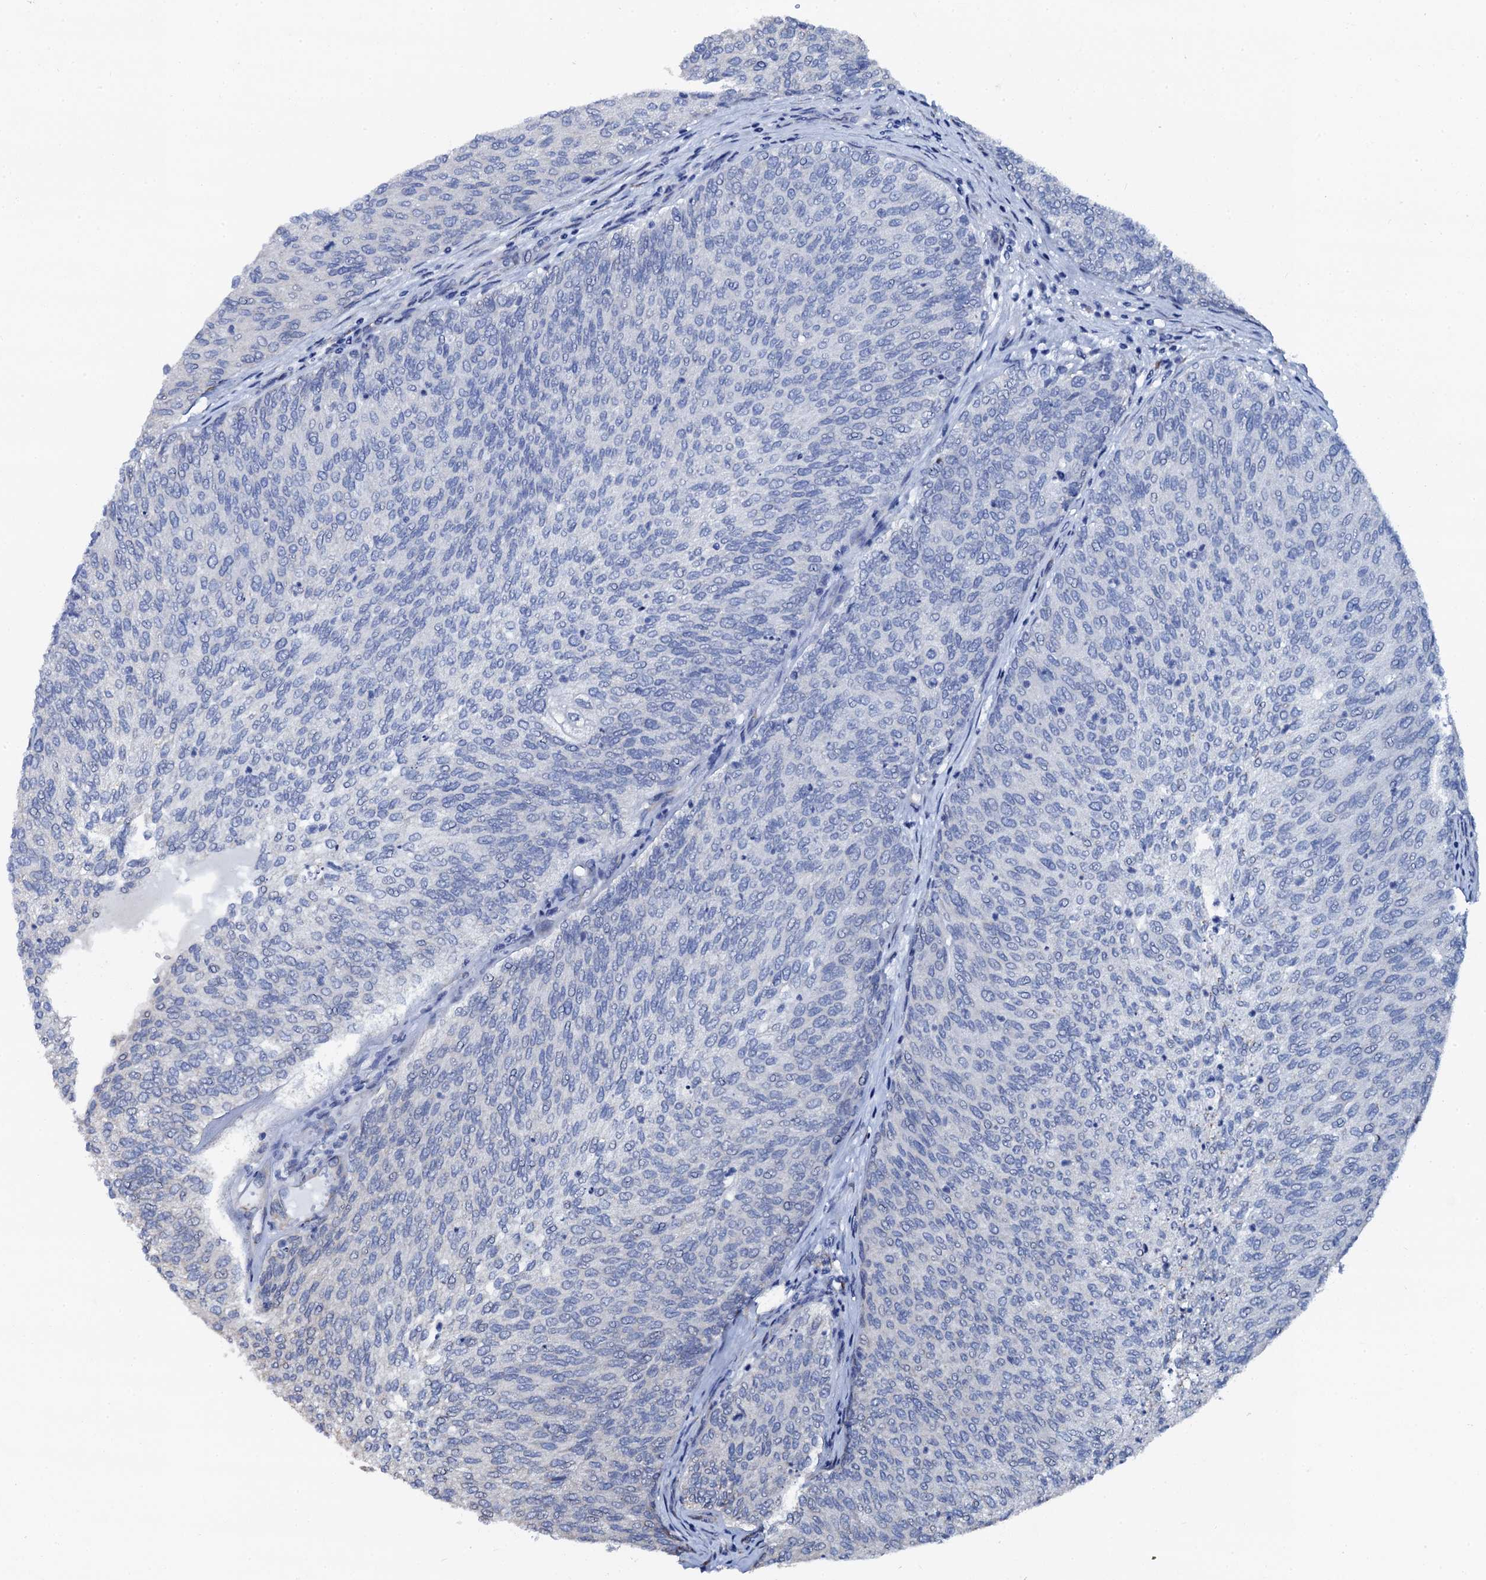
{"staining": {"intensity": "negative", "quantity": "none", "location": "none"}, "tissue": "urothelial cancer", "cell_type": "Tumor cells", "image_type": "cancer", "snomed": [{"axis": "morphology", "description": "Urothelial carcinoma, Low grade"}, {"axis": "topography", "description": "Urinary bladder"}], "caption": "A micrograph of low-grade urothelial carcinoma stained for a protein exhibits no brown staining in tumor cells. Brightfield microscopy of immunohistochemistry stained with DAB (3,3'-diaminobenzidine) (brown) and hematoxylin (blue), captured at high magnification.", "gene": "AKAP3", "patient": {"sex": "female", "age": 79}}